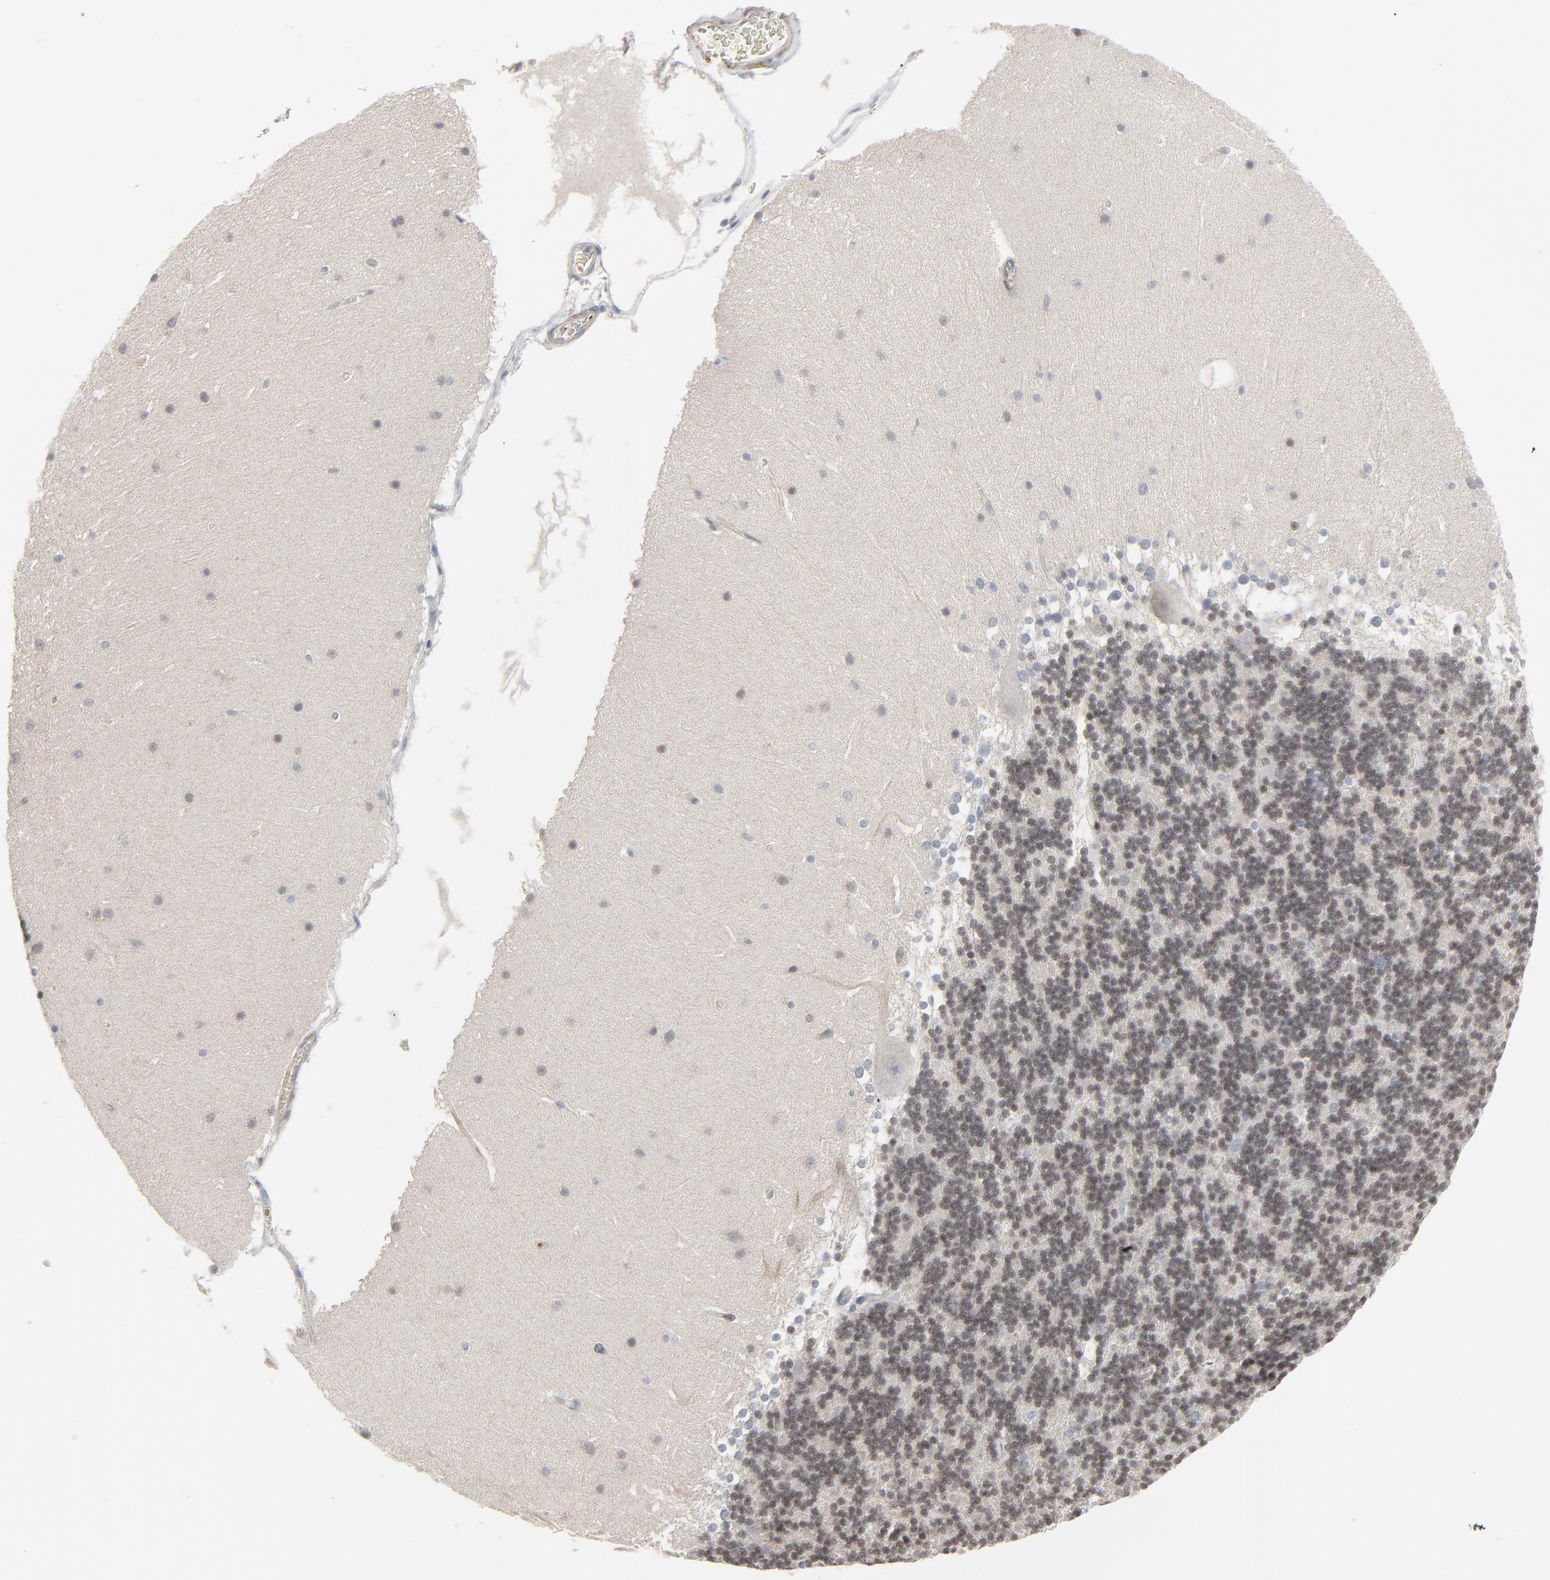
{"staining": {"intensity": "moderate", "quantity": ">75%", "location": "nuclear"}, "tissue": "cerebellum", "cell_type": "Cells in granular layer", "image_type": "normal", "snomed": [{"axis": "morphology", "description": "Normal tissue, NOS"}, {"axis": "topography", "description": "Cerebellum"}], "caption": "Cells in granular layer exhibit medium levels of moderate nuclear staining in about >75% of cells in unremarkable cerebellum.", "gene": "NEUROD1", "patient": {"sex": "female", "age": 19}}